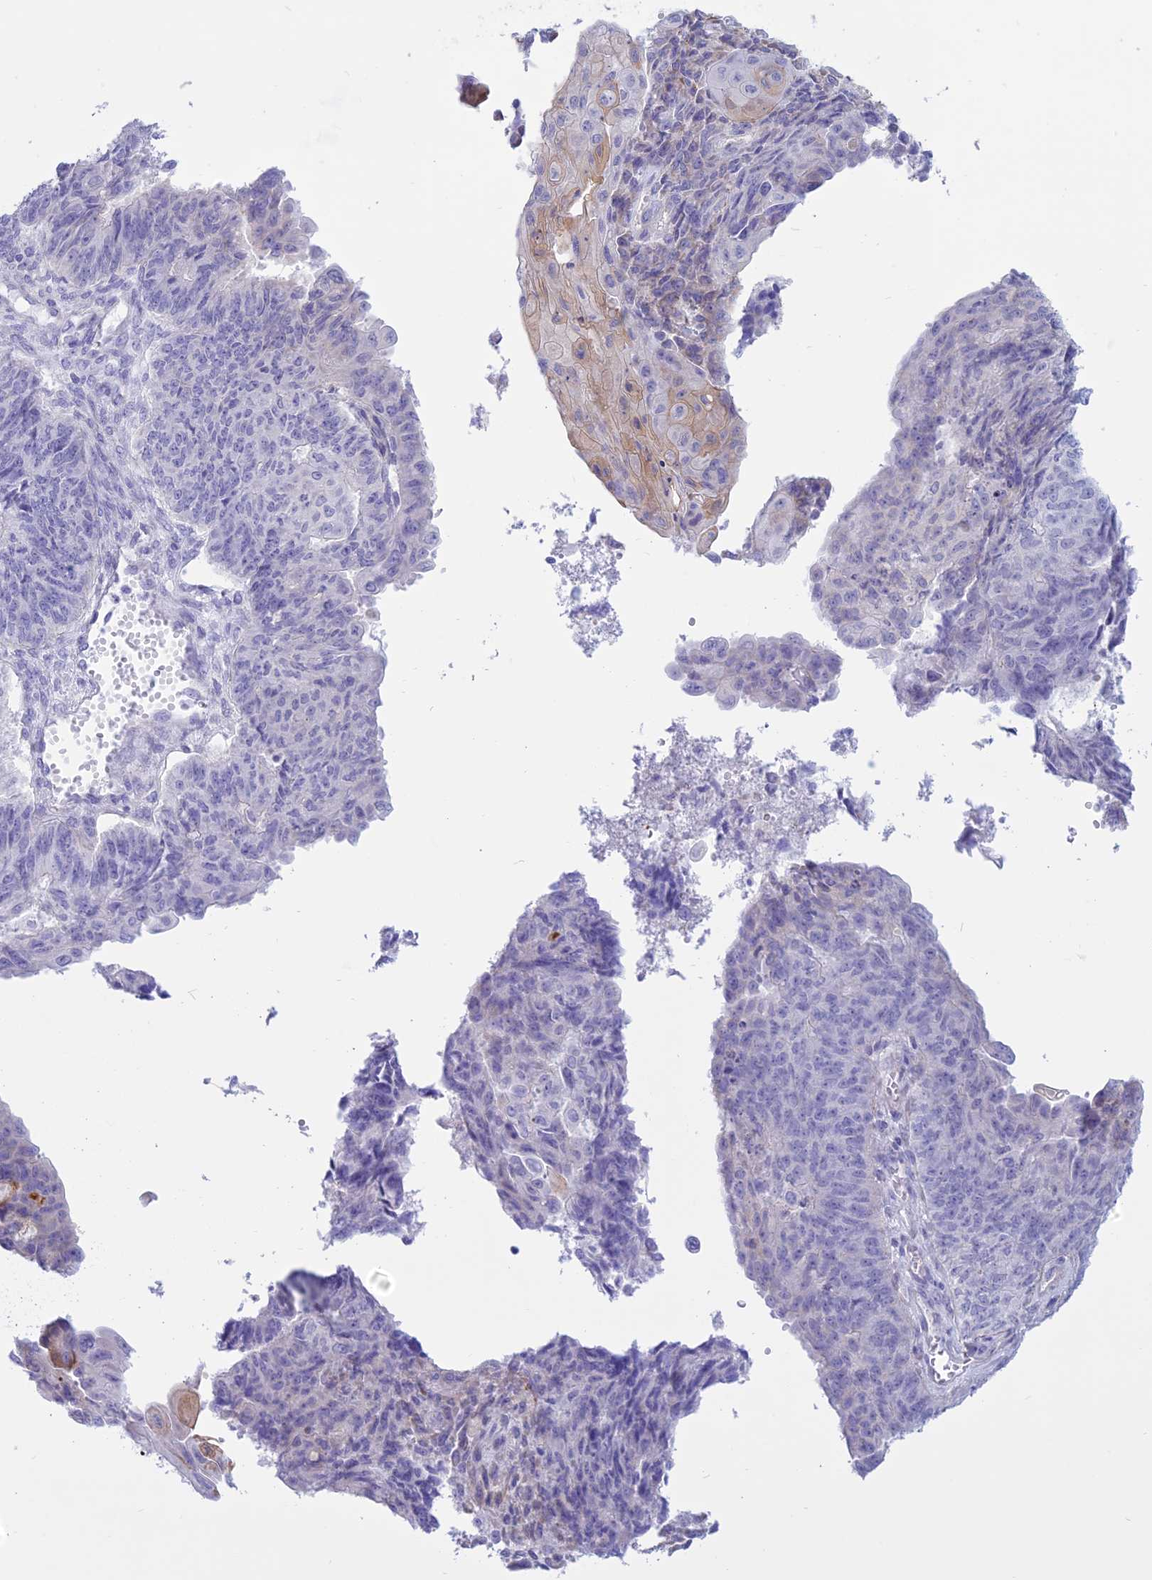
{"staining": {"intensity": "negative", "quantity": "none", "location": "none"}, "tissue": "endometrial cancer", "cell_type": "Tumor cells", "image_type": "cancer", "snomed": [{"axis": "morphology", "description": "Adenocarcinoma, NOS"}, {"axis": "topography", "description": "Endometrium"}], "caption": "Protein analysis of endometrial cancer displays no significant positivity in tumor cells. (DAB (3,3'-diaminobenzidine) IHC visualized using brightfield microscopy, high magnification).", "gene": "SPHKAP", "patient": {"sex": "female", "age": 32}}